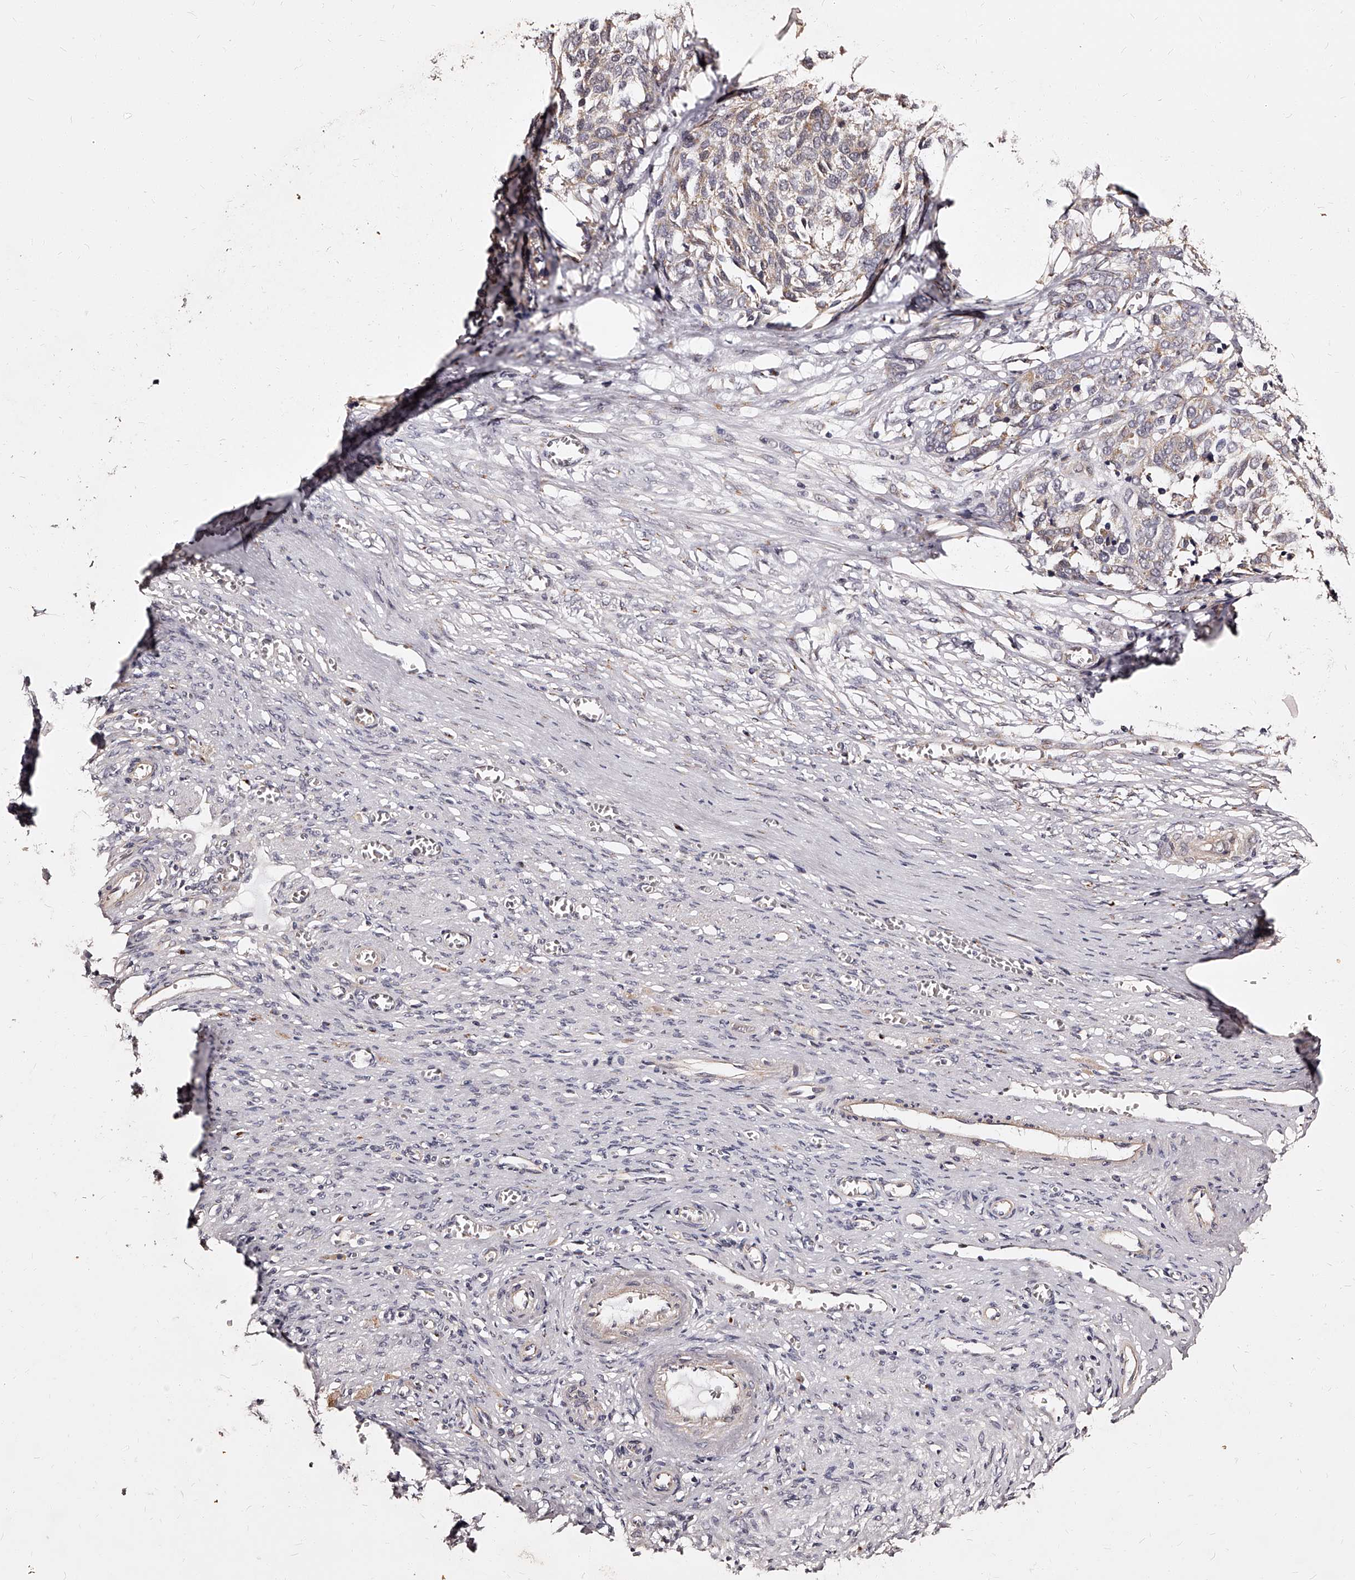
{"staining": {"intensity": "weak", "quantity": "<25%", "location": "cytoplasmic/membranous"}, "tissue": "ovarian cancer", "cell_type": "Tumor cells", "image_type": "cancer", "snomed": [{"axis": "morphology", "description": "Cystadenocarcinoma, serous, NOS"}, {"axis": "topography", "description": "Ovary"}], "caption": "Immunohistochemistry (IHC) of ovarian cancer shows no staining in tumor cells.", "gene": "RSC1A1", "patient": {"sex": "female", "age": 44}}